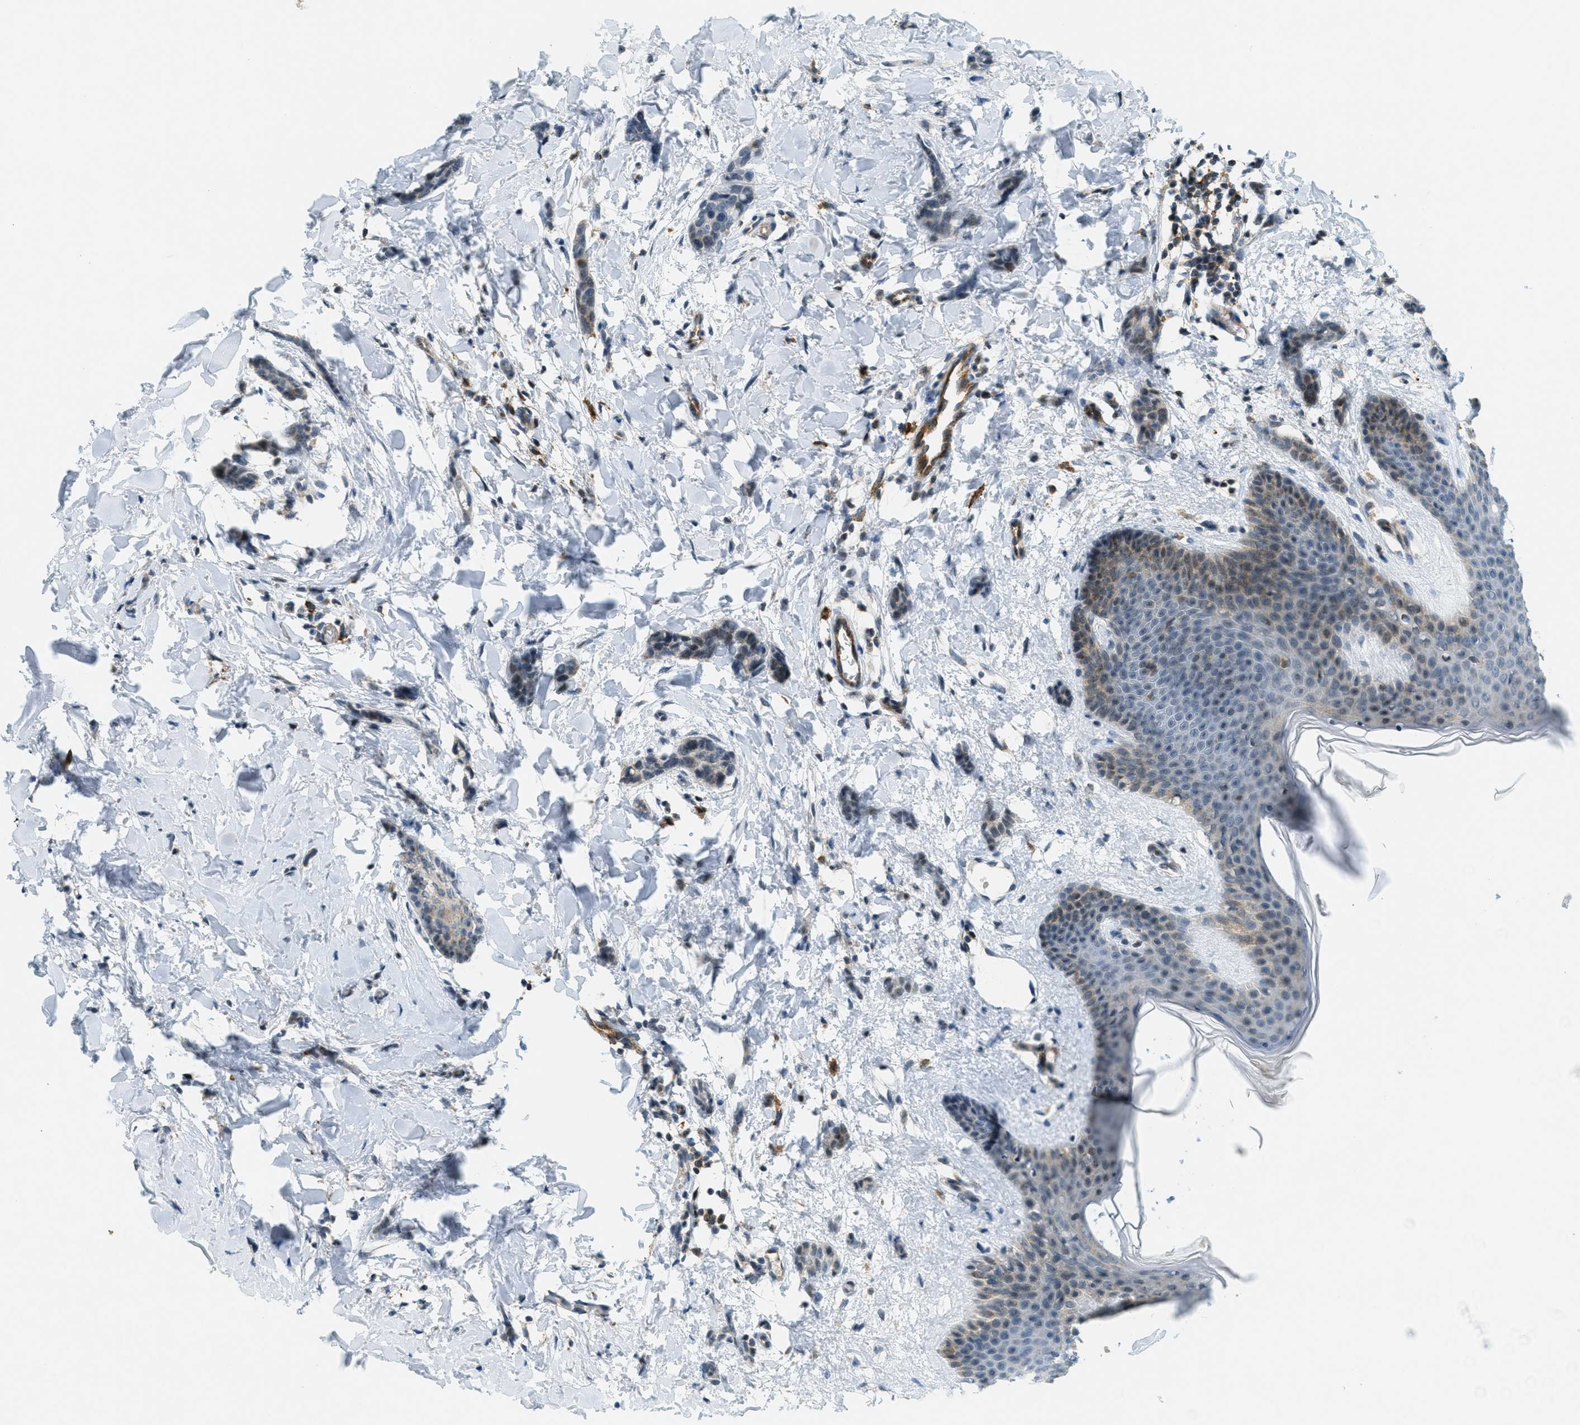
{"staining": {"intensity": "weak", "quantity": "25%-75%", "location": "cytoplasmic/membranous"}, "tissue": "breast cancer", "cell_type": "Tumor cells", "image_type": "cancer", "snomed": [{"axis": "morphology", "description": "Lobular carcinoma"}, {"axis": "topography", "description": "Skin"}, {"axis": "topography", "description": "Breast"}], "caption": "A brown stain shows weak cytoplasmic/membranous expression of a protein in human breast cancer tumor cells.", "gene": "FYN", "patient": {"sex": "female", "age": 46}}